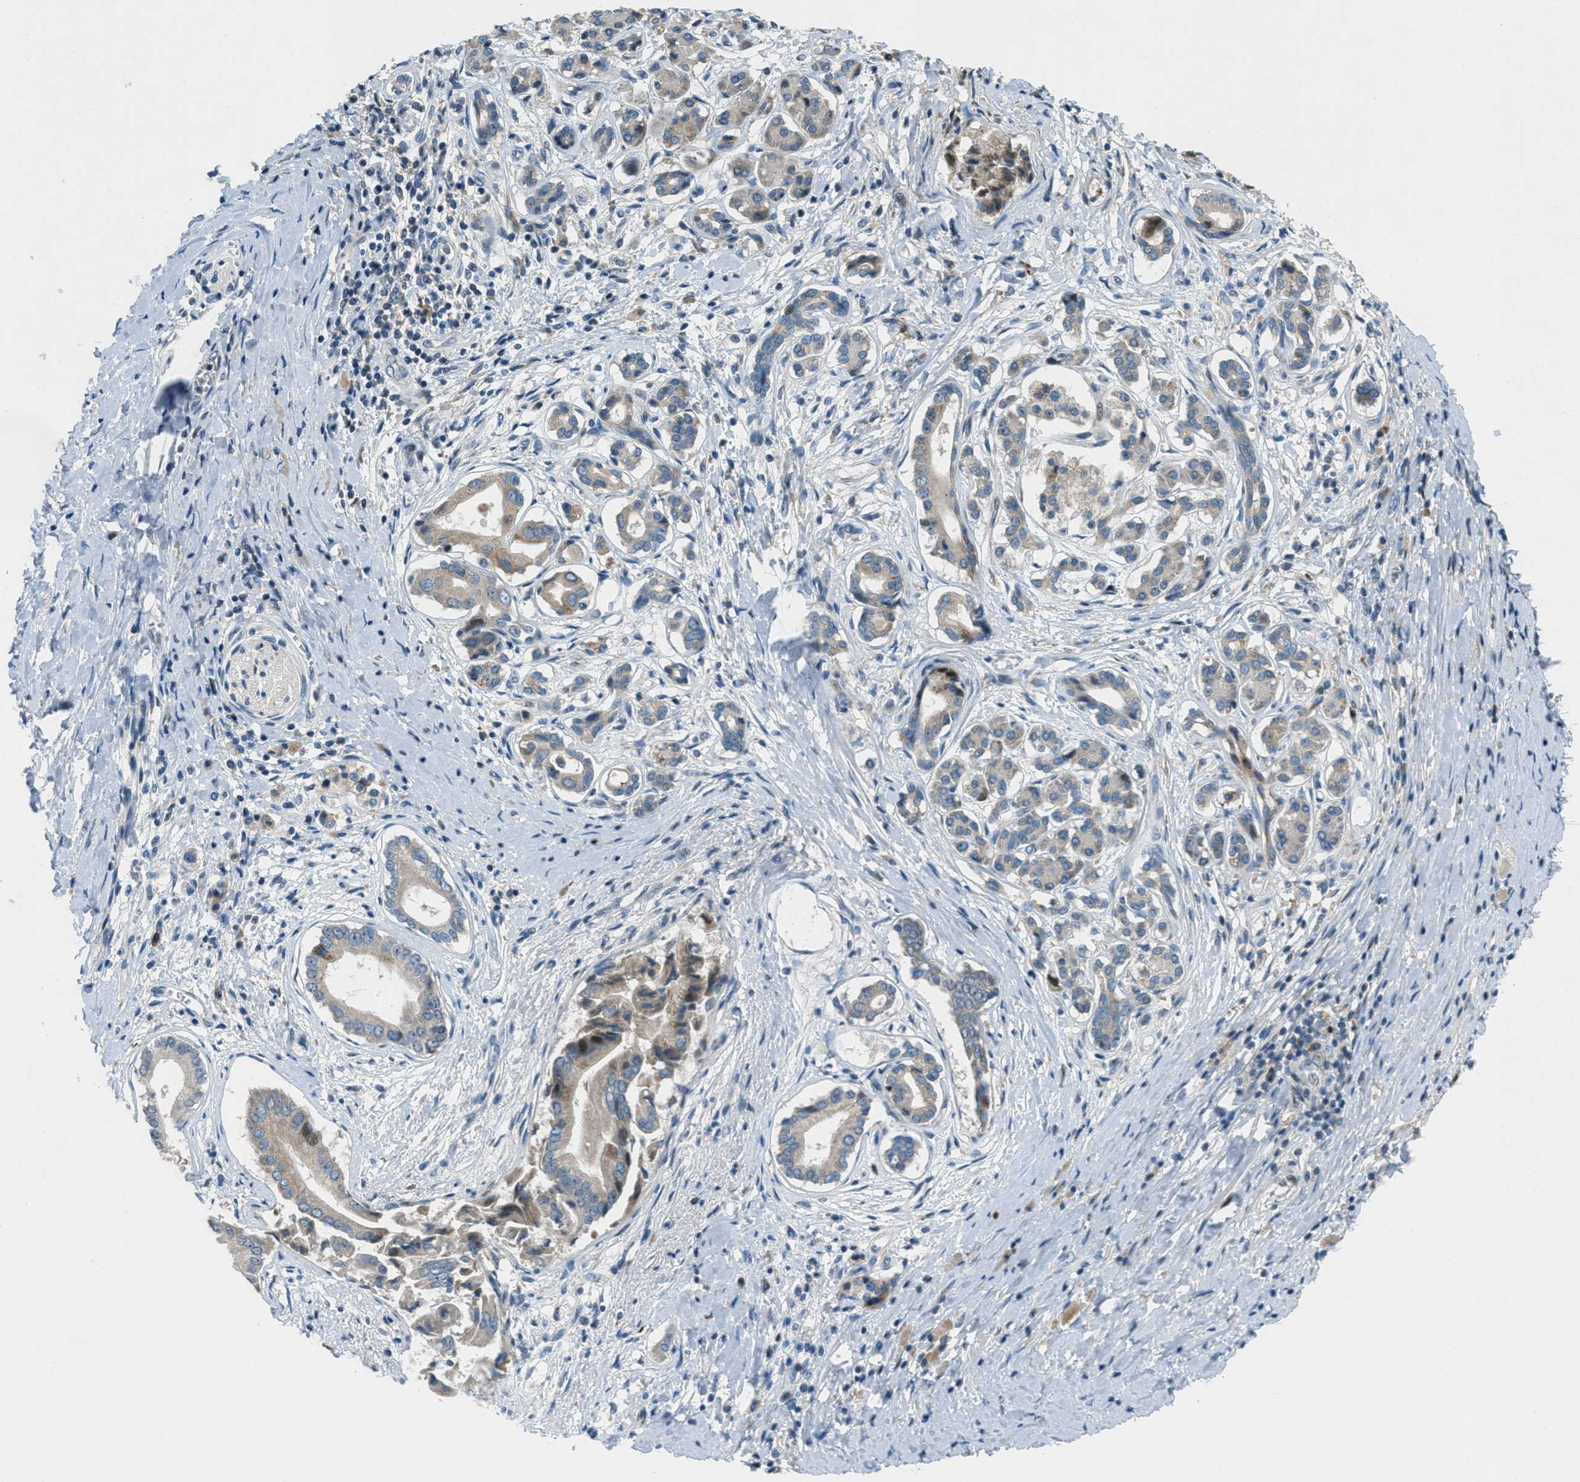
{"staining": {"intensity": "weak", "quantity": "<25%", "location": "cytoplasmic/membranous"}, "tissue": "pancreatic cancer", "cell_type": "Tumor cells", "image_type": "cancer", "snomed": [{"axis": "morphology", "description": "Adenocarcinoma, NOS"}, {"axis": "topography", "description": "Pancreas"}], "caption": "IHC photomicrograph of pancreatic adenocarcinoma stained for a protein (brown), which shows no expression in tumor cells.", "gene": "CLEC2D", "patient": {"sex": "male", "age": 55}}